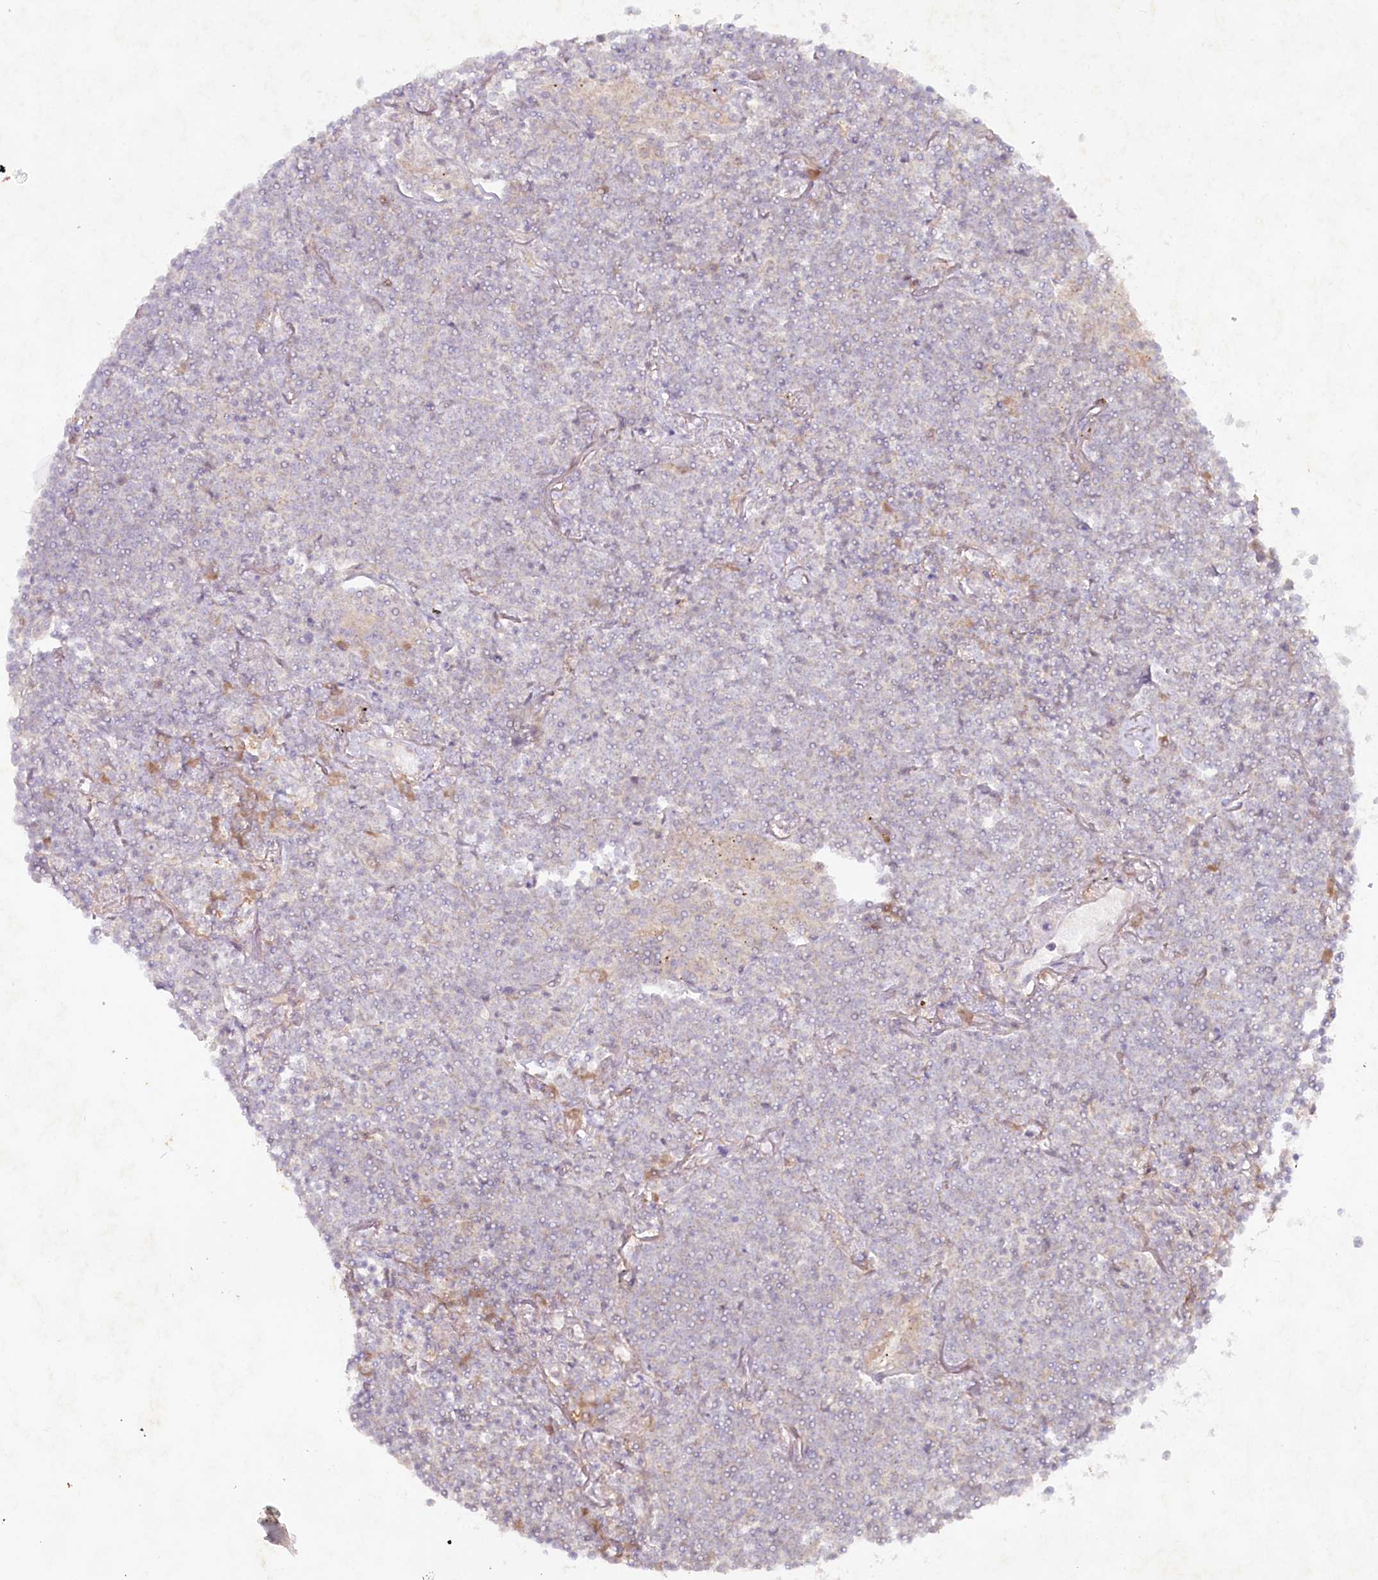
{"staining": {"intensity": "negative", "quantity": "none", "location": "none"}, "tissue": "lymphoma", "cell_type": "Tumor cells", "image_type": "cancer", "snomed": [{"axis": "morphology", "description": "Malignant lymphoma, non-Hodgkin's type, Low grade"}, {"axis": "topography", "description": "Lung"}], "caption": "DAB immunohistochemical staining of low-grade malignant lymphoma, non-Hodgkin's type exhibits no significant expression in tumor cells.", "gene": "TNIP1", "patient": {"sex": "female", "age": 71}}